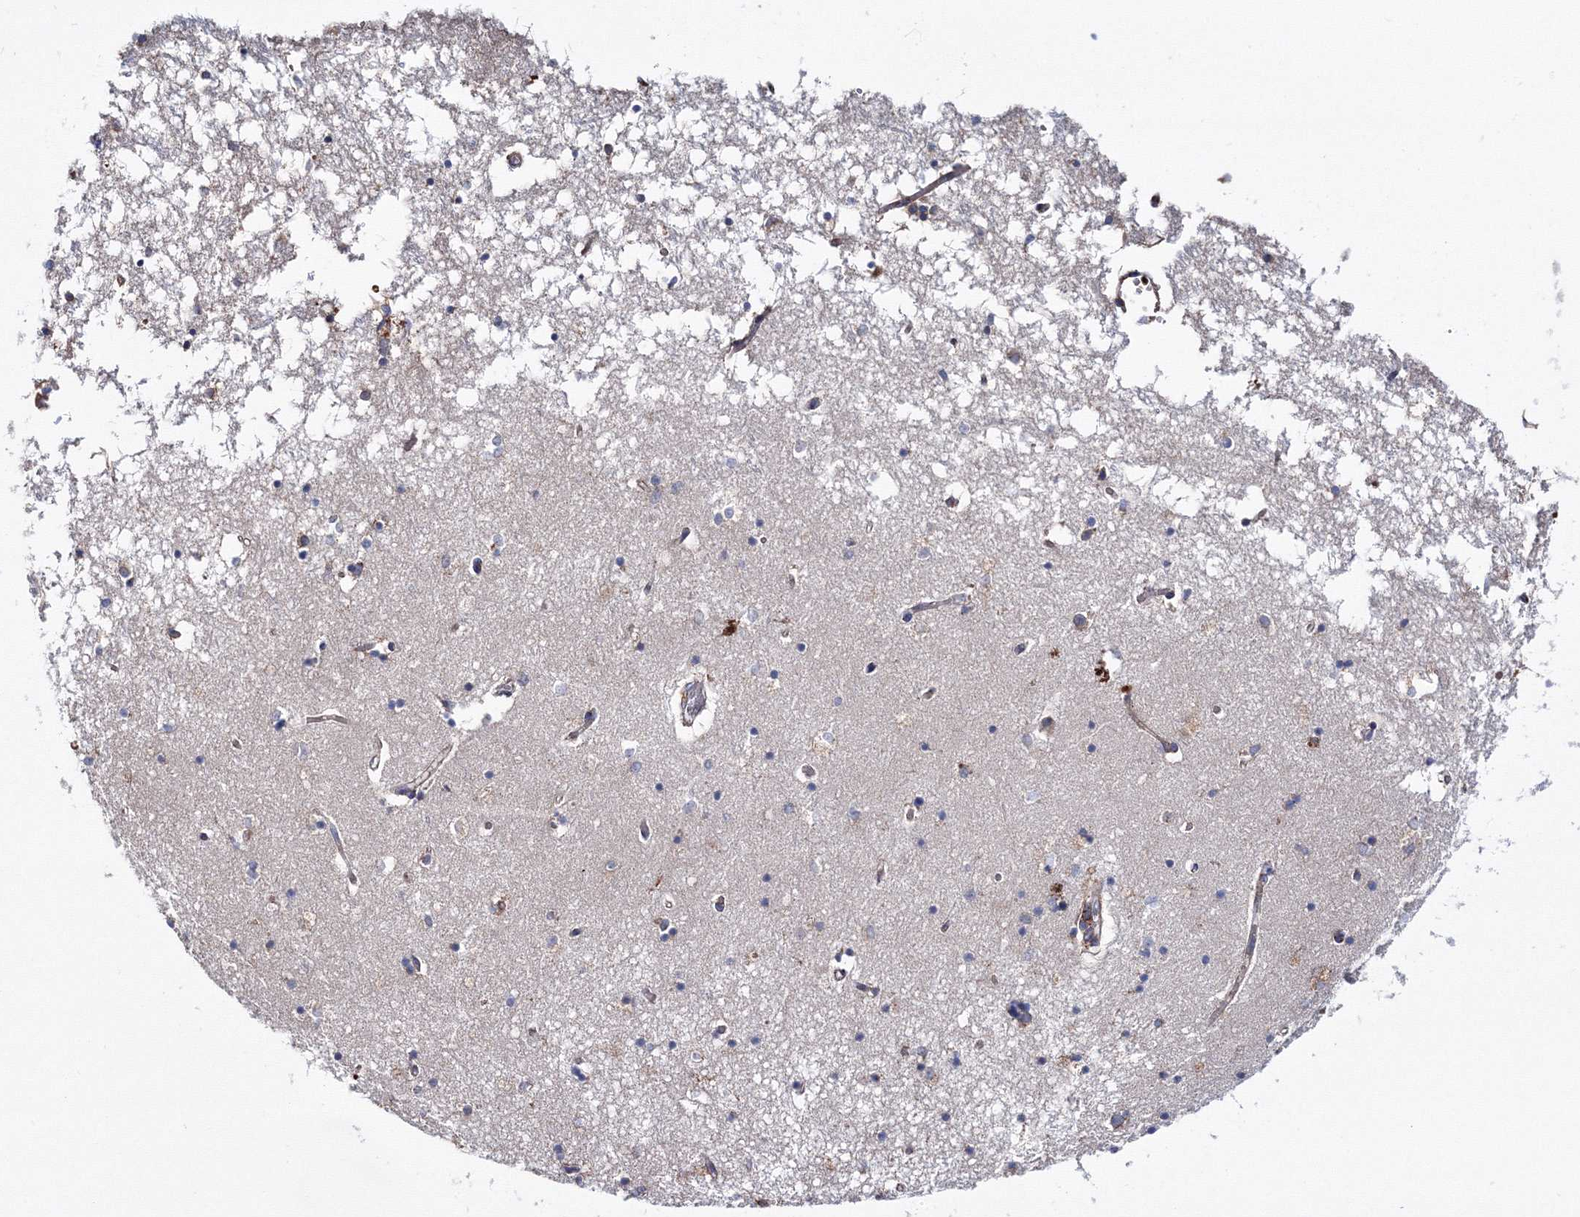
{"staining": {"intensity": "negative", "quantity": "none", "location": "none"}, "tissue": "hippocampus", "cell_type": "Glial cells", "image_type": "normal", "snomed": [{"axis": "morphology", "description": "Normal tissue, NOS"}, {"axis": "topography", "description": "Hippocampus"}], "caption": "The micrograph reveals no significant positivity in glial cells of hippocampus.", "gene": "VPS8", "patient": {"sex": "male", "age": 70}}